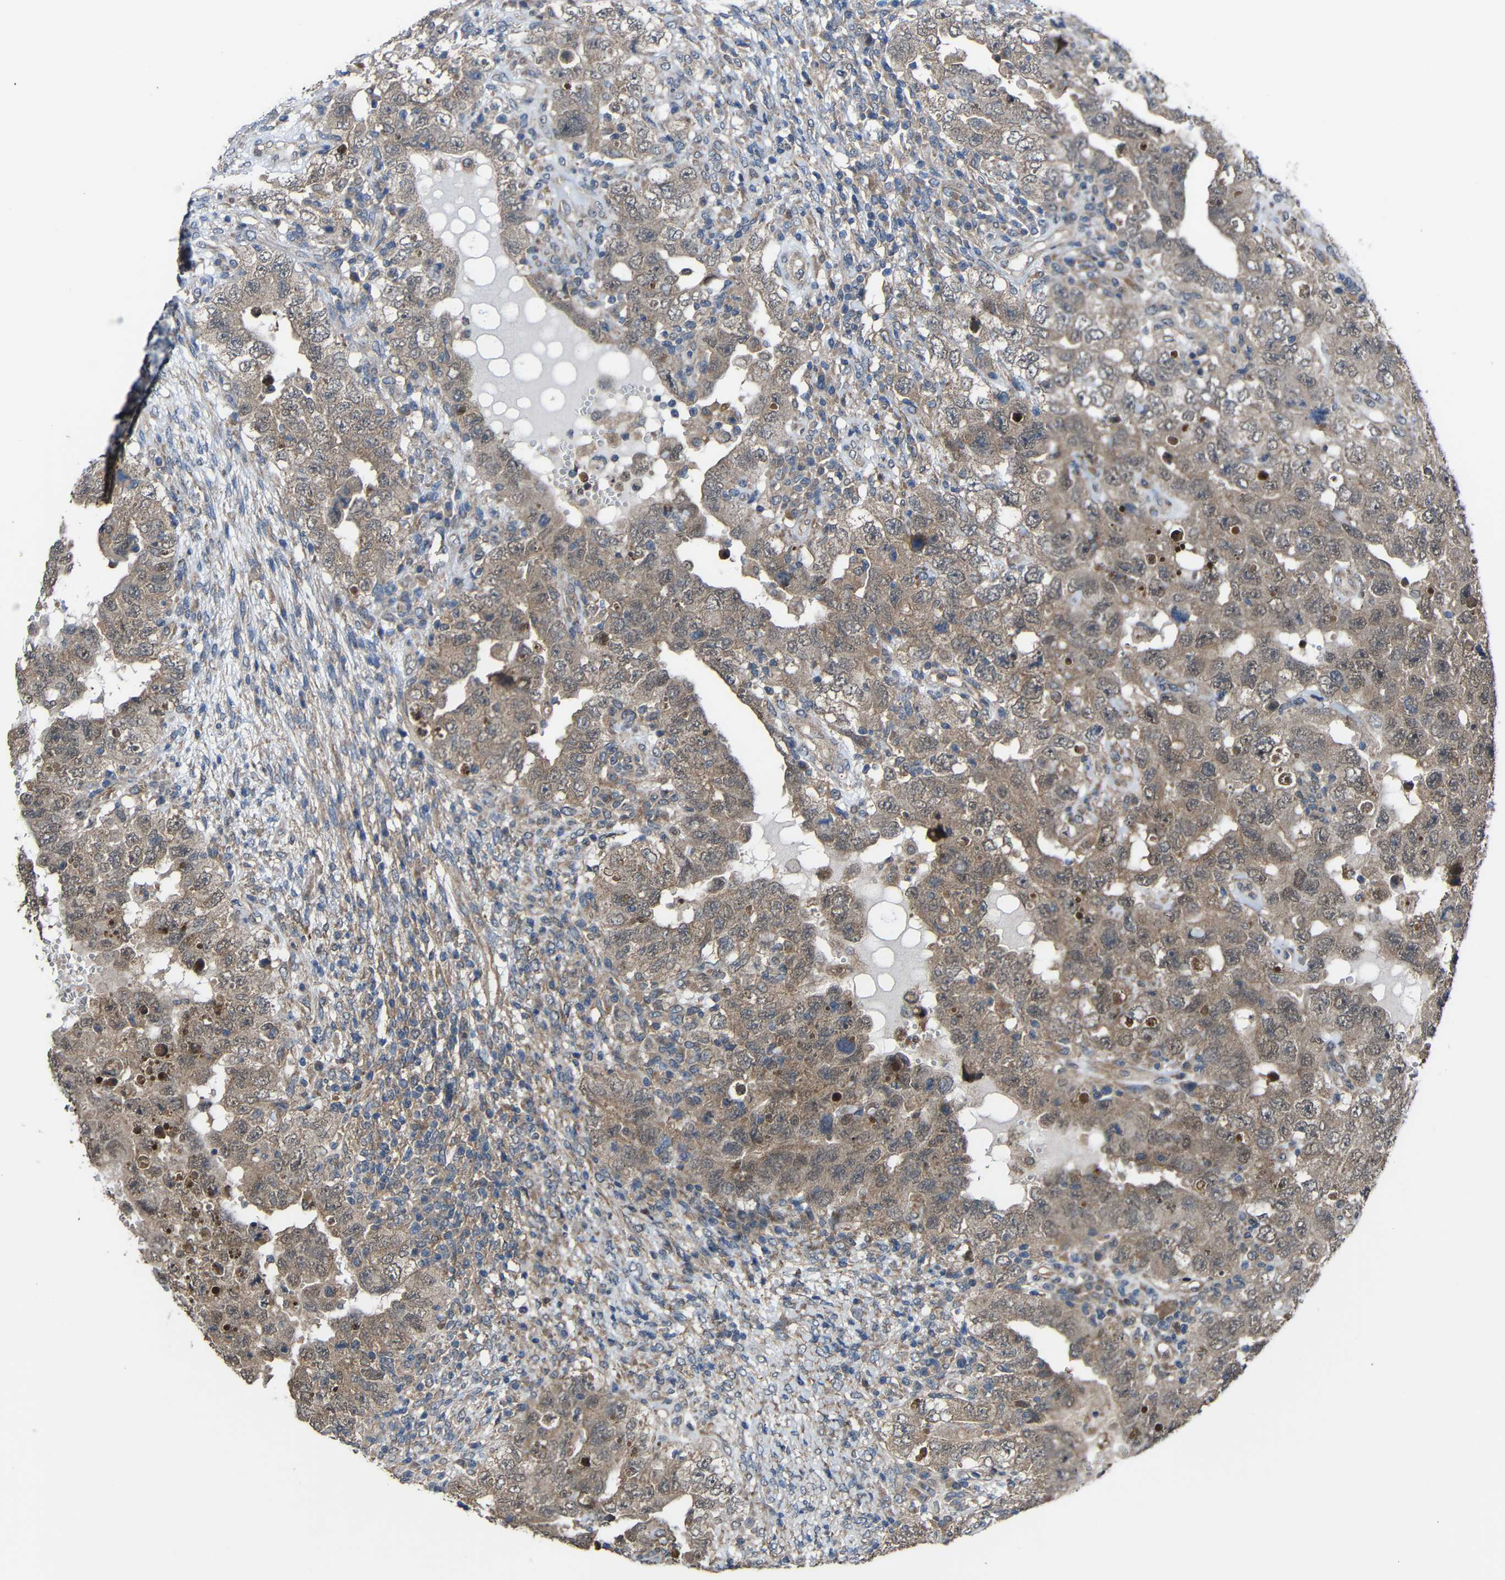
{"staining": {"intensity": "weak", "quantity": ">75%", "location": "cytoplasmic/membranous"}, "tissue": "testis cancer", "cell_type": "Tumor cells", "image_type": "cancer", "snomed": [{"axis": "morphology", "description": "Carcinoma, Embryonal, NOS"}, {"axis": "topography", "description": "Testis"}], "caption": "The micrograph shows immunohistochemical staining of embryonal carcinoma (testis). There is weak cytoplasmic/membranous staining is appreciated in approximately >75% of tumor cells.", "gene": "CHST9", "patient": {"sex": "male", "age": 26}}